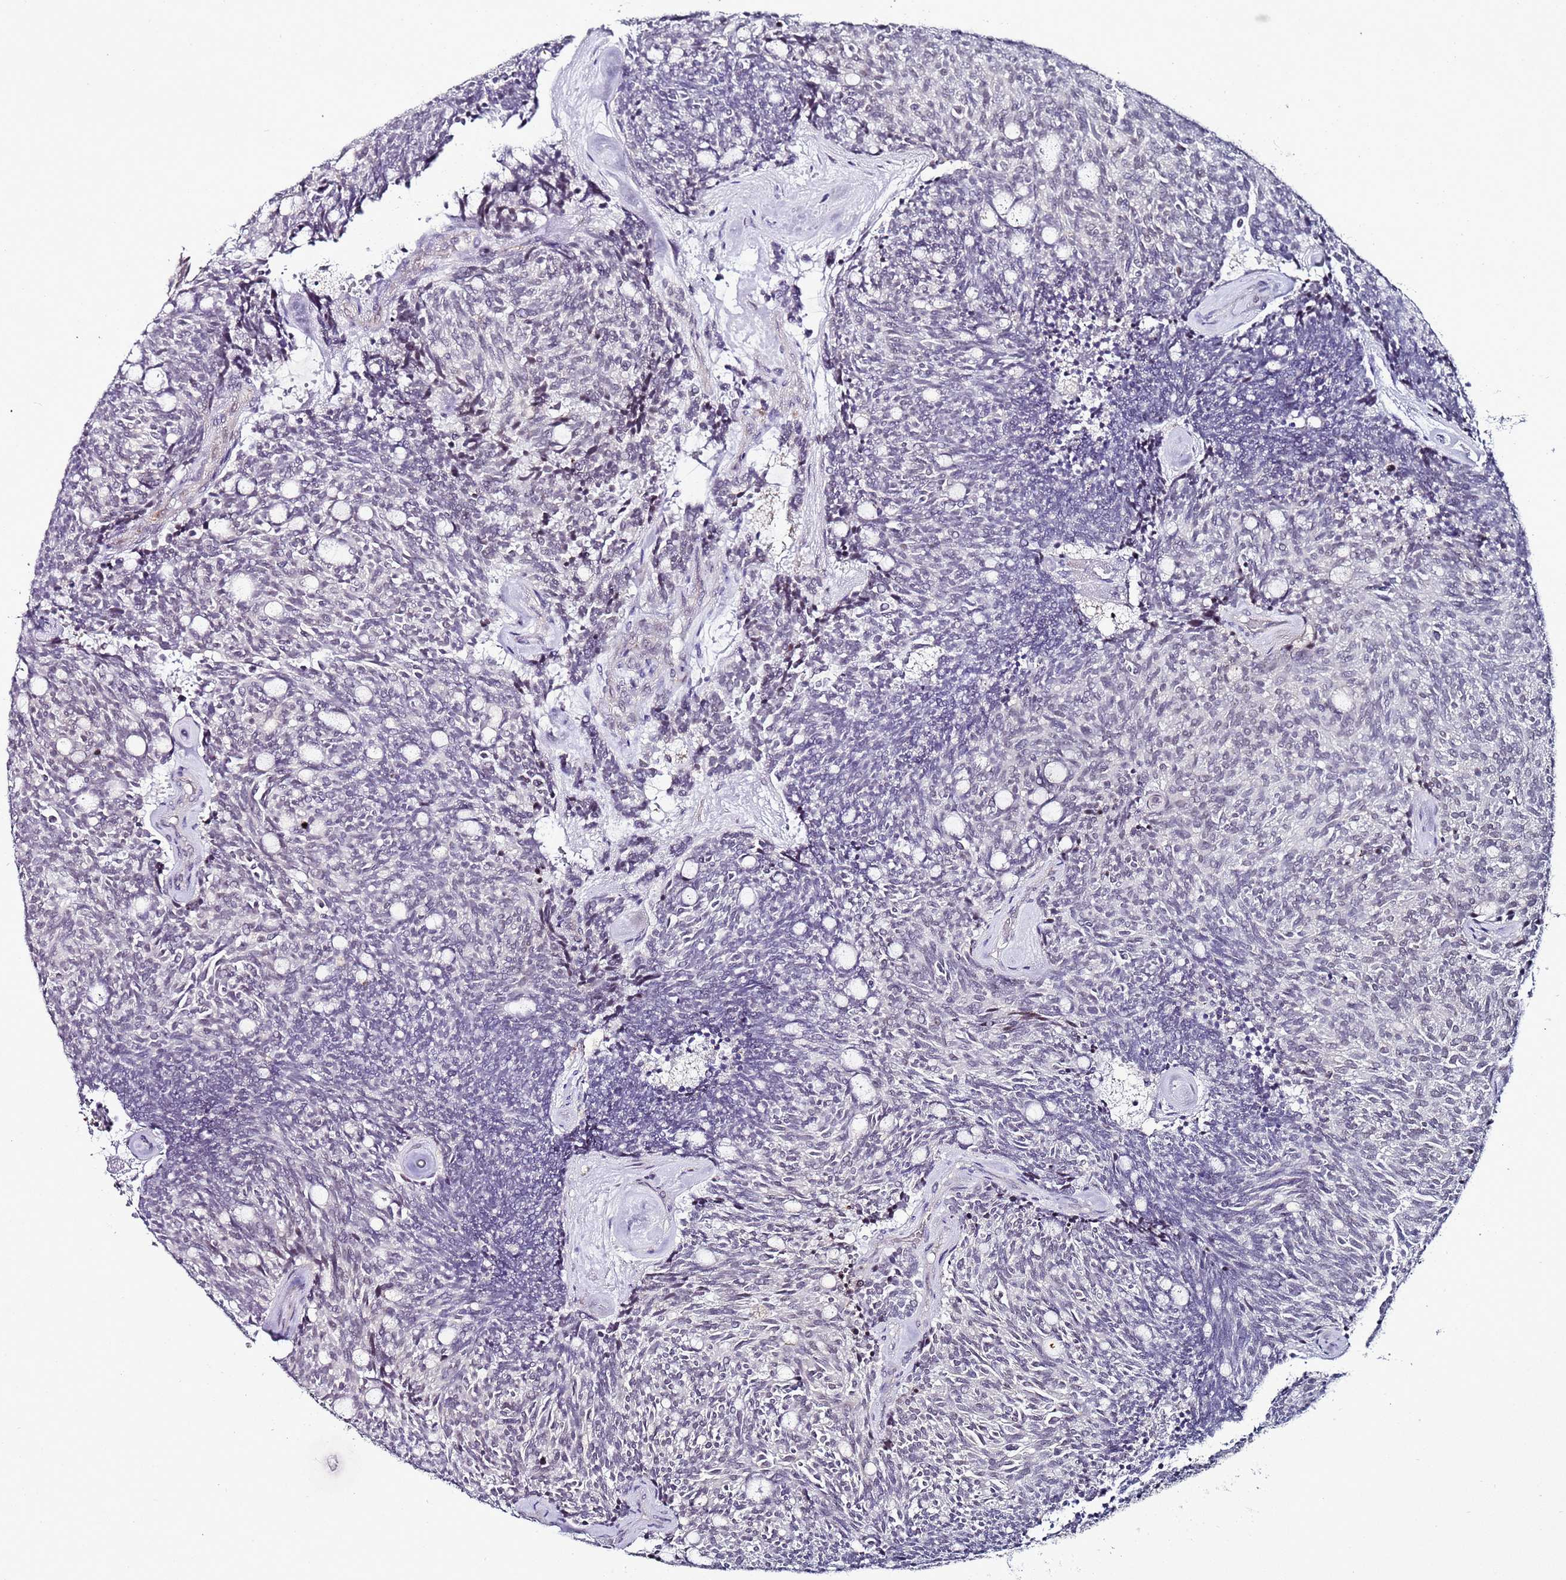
{"staining": {"intensity": "negative", "quantity": "none", "location": "none"}, "tissue": "carcinoid", "cell_type": "Tumor cells", "image_type": "cancer", "snomed": [{"axis": "morphology", "description": "Carcinoid, malignant, NOS"}, {"axis": "topography", "description": "Pancreas"}], "caption": "An immunohistochemistry photomicrograph of malignant carcinoid is shown. There is no staining in tumor cells of malignant carcinoid.", "gene": "PSMA7", "patient": {"sex": "female", "age": 54}}